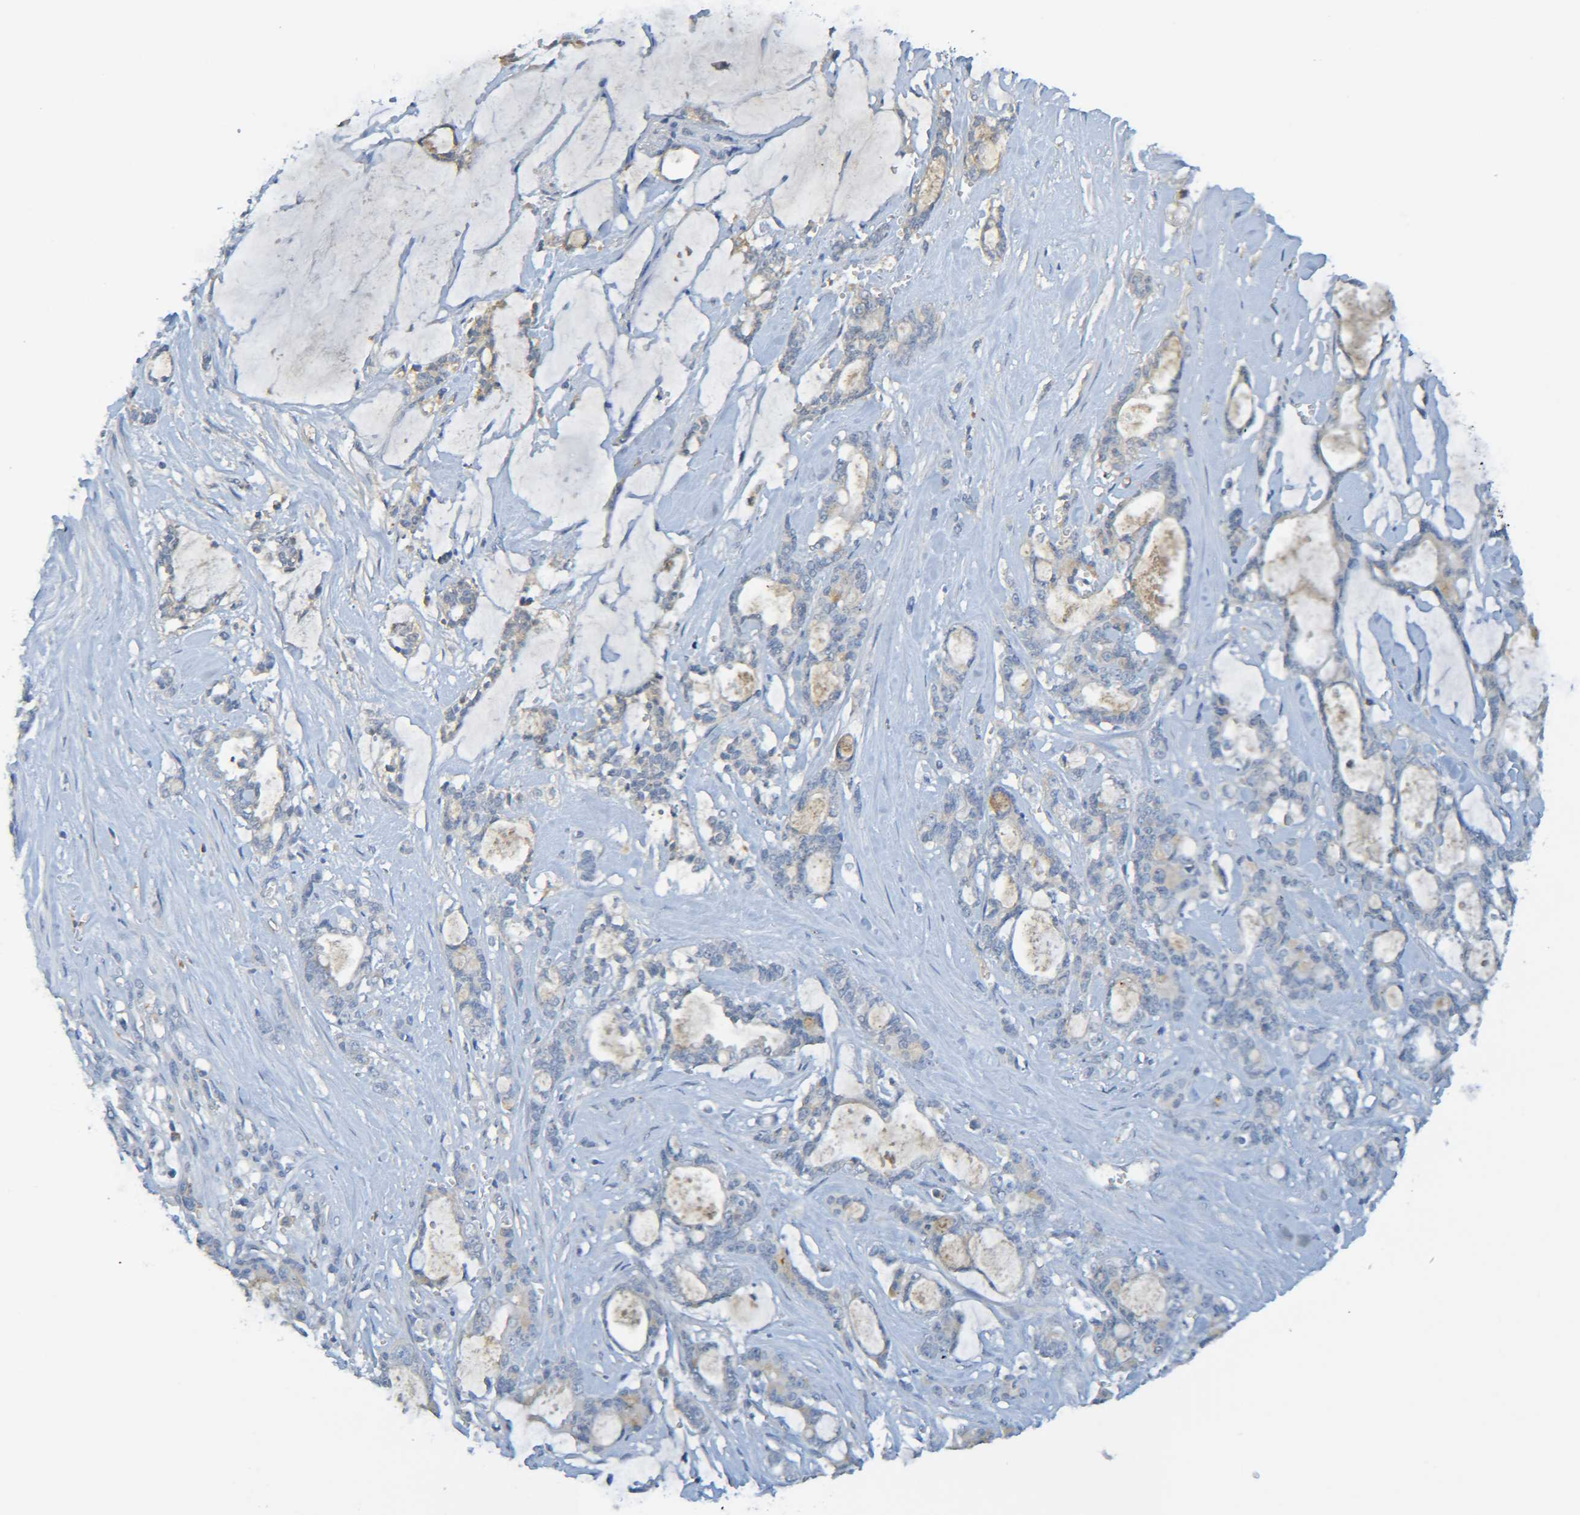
{"staining": {"intensity": "negative", "quantity": "none", "location": "none"}, "tissue": "pancreatic cancer", "cell_type": "Tumor cells", "image_type": "cancer", "snomed": [{"axis": "morphology", "description": "Adenocarcinoma, NOS"}, {"axis": "topography", "description": "Pancreas"}], "caption": "A photomicrograph of pancreatic cancer (adenocarcinoma) stained for a protein demonstrates no brown staining in tumor cells.", "gene": "C1QA", "patient": {"sex": "female", "age": 73}}